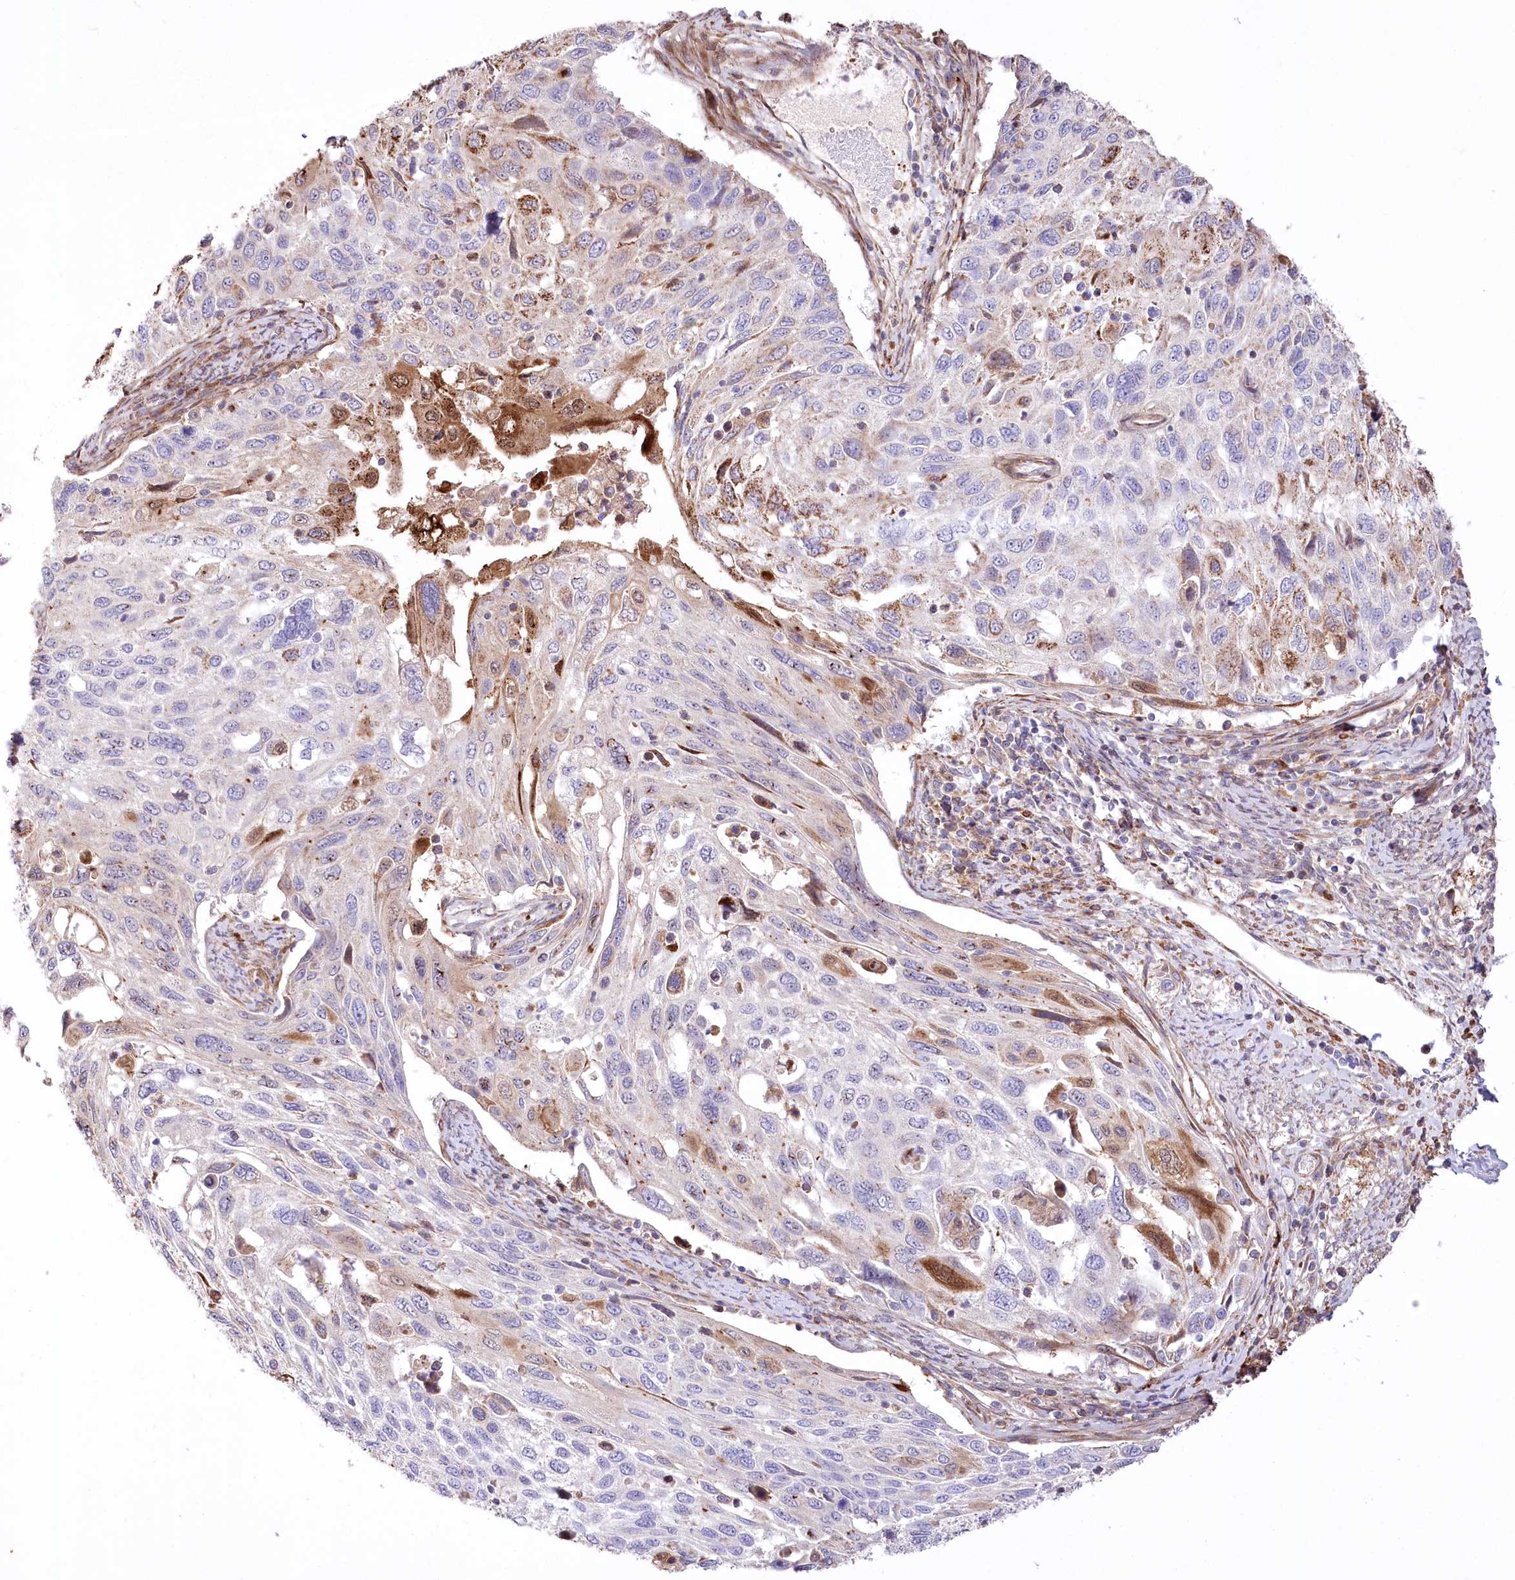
{"staining": {"intensity": "moderate", "quantity": "<25%", "location": "cytoplasmic/membranous,nuclear"}, "tissue": "cervical cancer", "cell_type": "Tumor cells", "image_type": "cancer", "snomed": [{"axis": "morphology", "description": "Squamous cell carcinoma, NOS"}, {"axis": "topography", "description": "Cervix"}], "caption": "Protein expression by immunohistochemistry displays moderate cytoplasmic/membranous and nuclear positivity in about <25% of tumor cells in cervical cancer (squamous cell carcinoma).", "gene": "RNF24", "patient": {"sex": "female", "age": 70}}